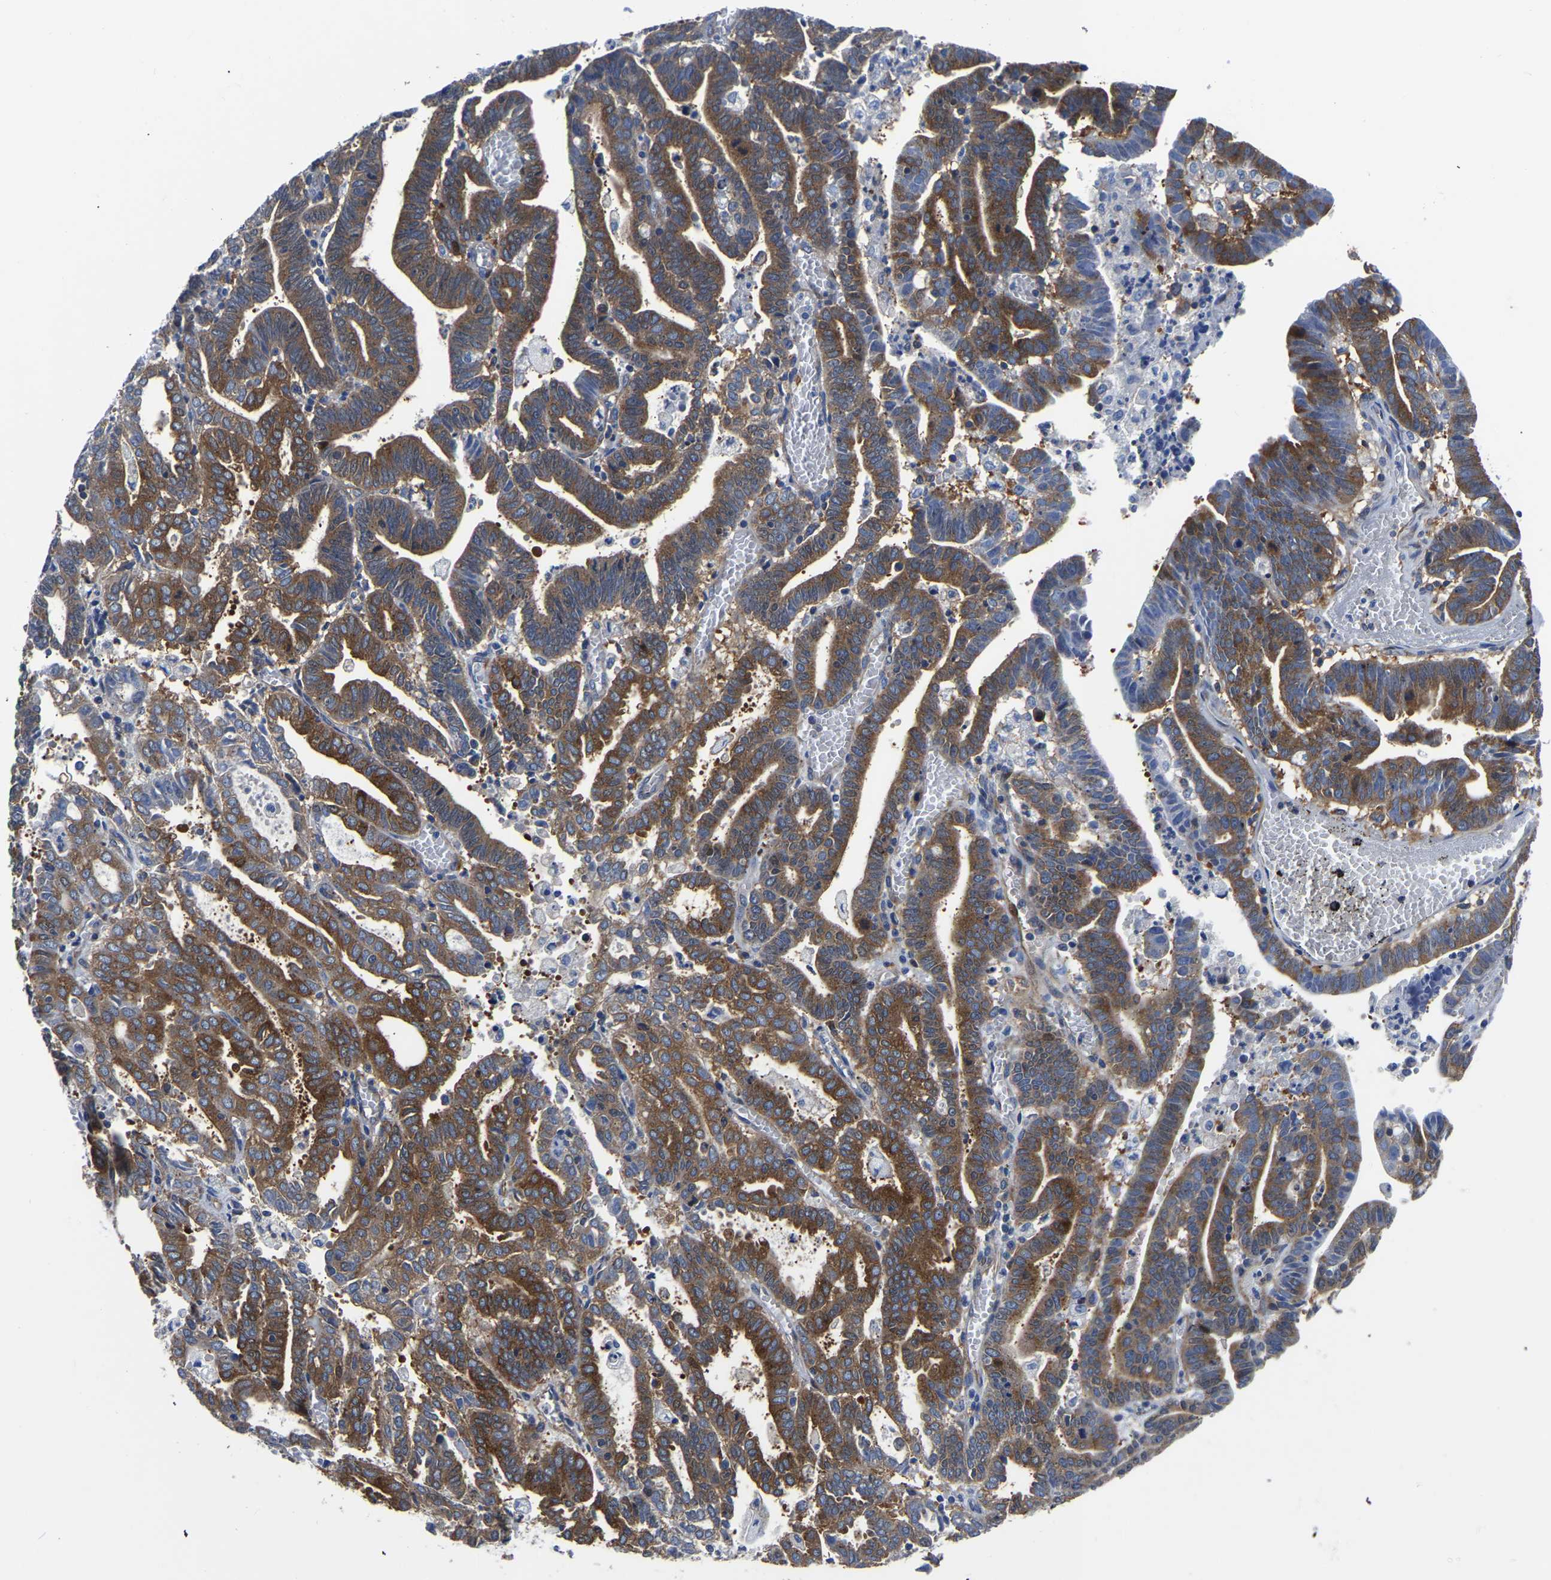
{"staining": {"intensity": "moderate", "quantity": ">75%", "location": "cytoplasmic/membranous"}, "tissue": "endometrial cancer", "cell_type": "Tumor cells", "image_type": "cancer", "snomed": [{"axis": "morphology", "description": "Adenocarcinoma, NOS"}, {"axis": "topography", "description": "Uterus"}], "caption": "Immunohistochemistry (IHC) (DAB (3,3'-diaminobenzidine)) staining of endometrial adenocarcinoma exhibits moderate cytoplasmic/membranous protein expression in about >75% of tumor cells. The staining was performed using DAB to visualize the protein expression in brown, while the nuclei were stained in blue with hematoxylin (Magnification: 20x).", "gene": "TFG", "patient": {"sex": "female", "age": 83}}